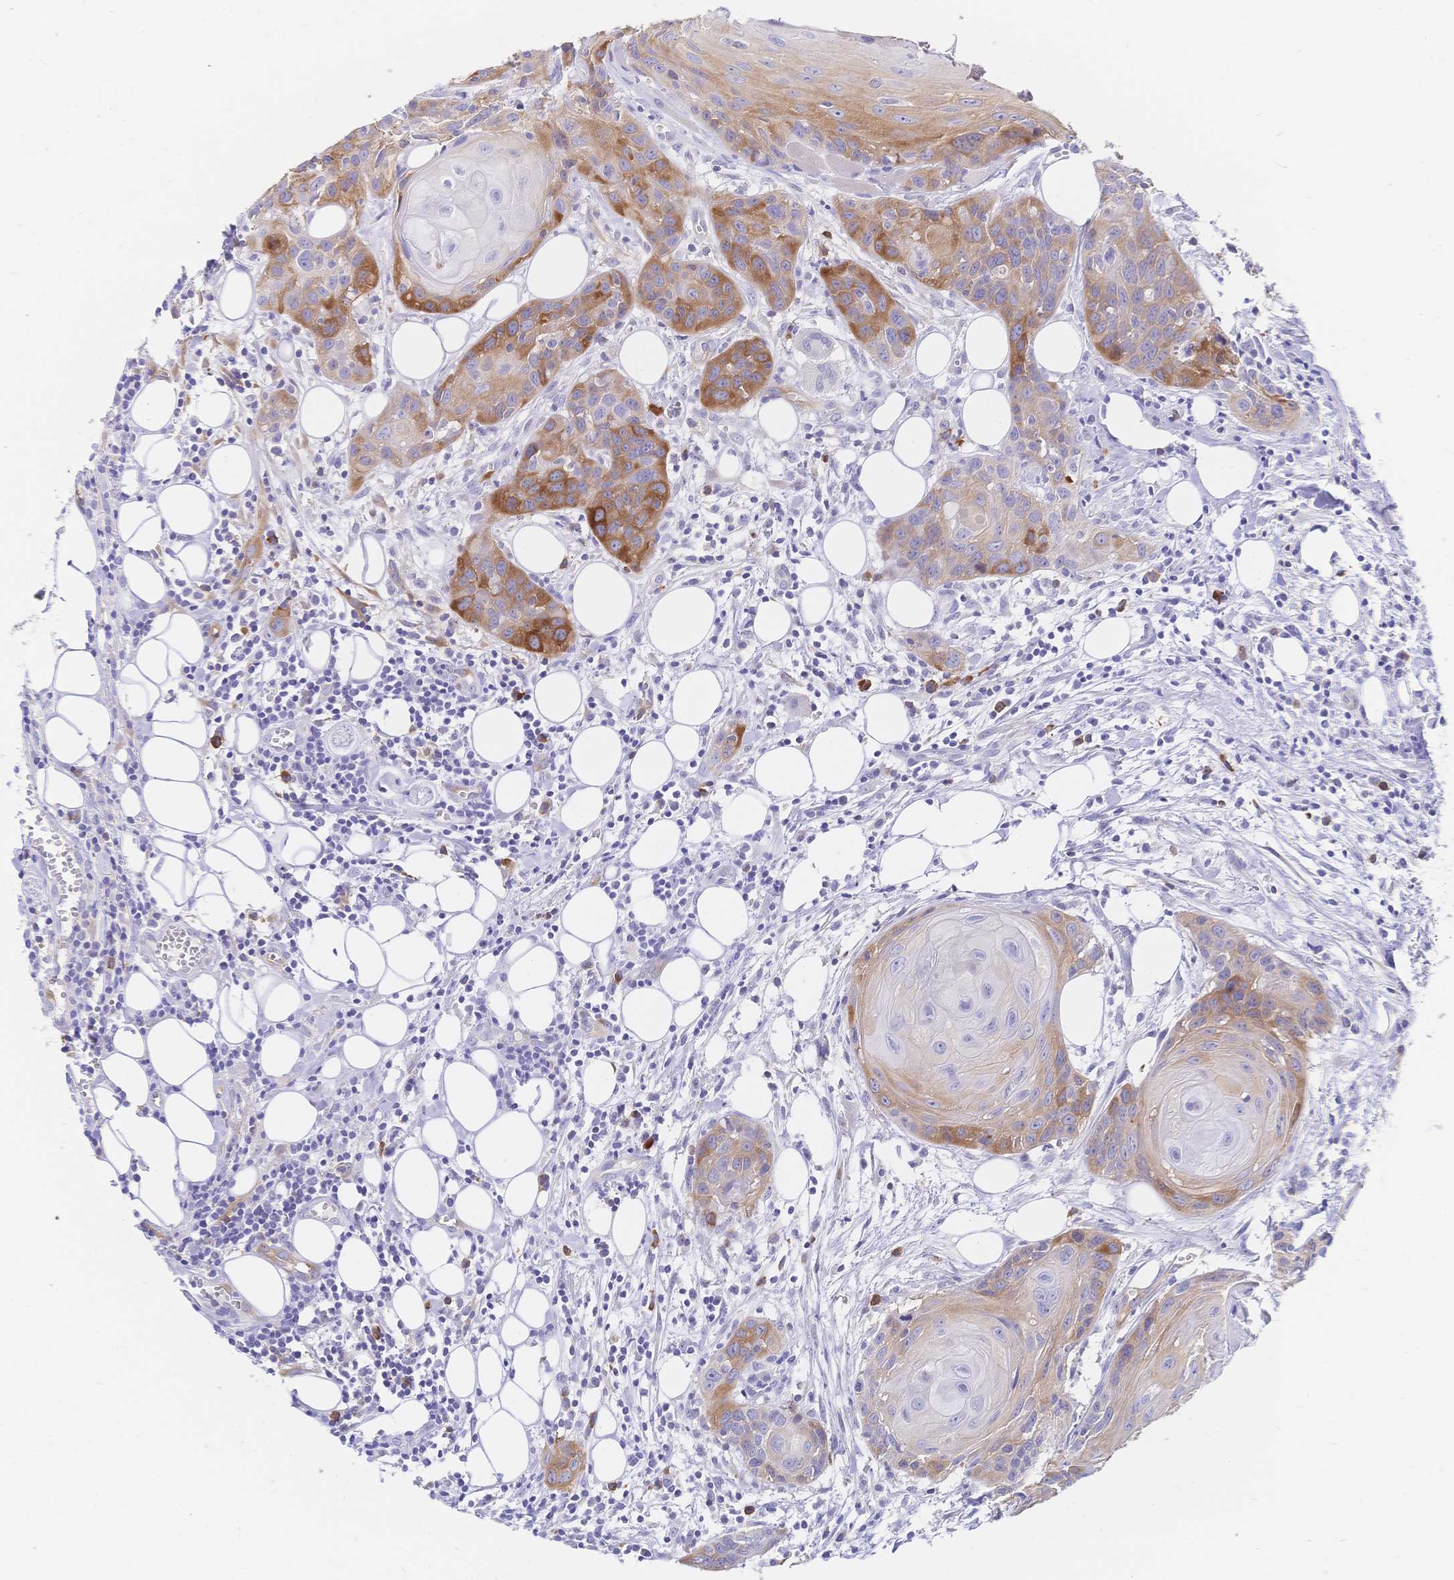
{"staining": {"intensity": "moderate", "quantity": "25%-75%", "location": "cytoplasmic/membranous"}, "tissue": "head and neck cancer", "cell_type": "Tumor cells", "image_type": "cancer", "snomed": [{"axis": "morphology", "description": "Squamous cell carcinoma, NOS"}, {"axis": "topography", "description": "Oral tissue"}, {"axis": "topography", "description": "Head-Neck"}], "caption": "Head and neck cancer (squamous cell carcinoma) stained with DAB (3,3'-diaminobenzidine) immunohistochemistry exhibits medium levels of moderate cytoplasmic/membranous staining in approximately 25%-75% of tumor cells.", "gene": "RRM1", "patient": {"sex": "male", "age": 58}}